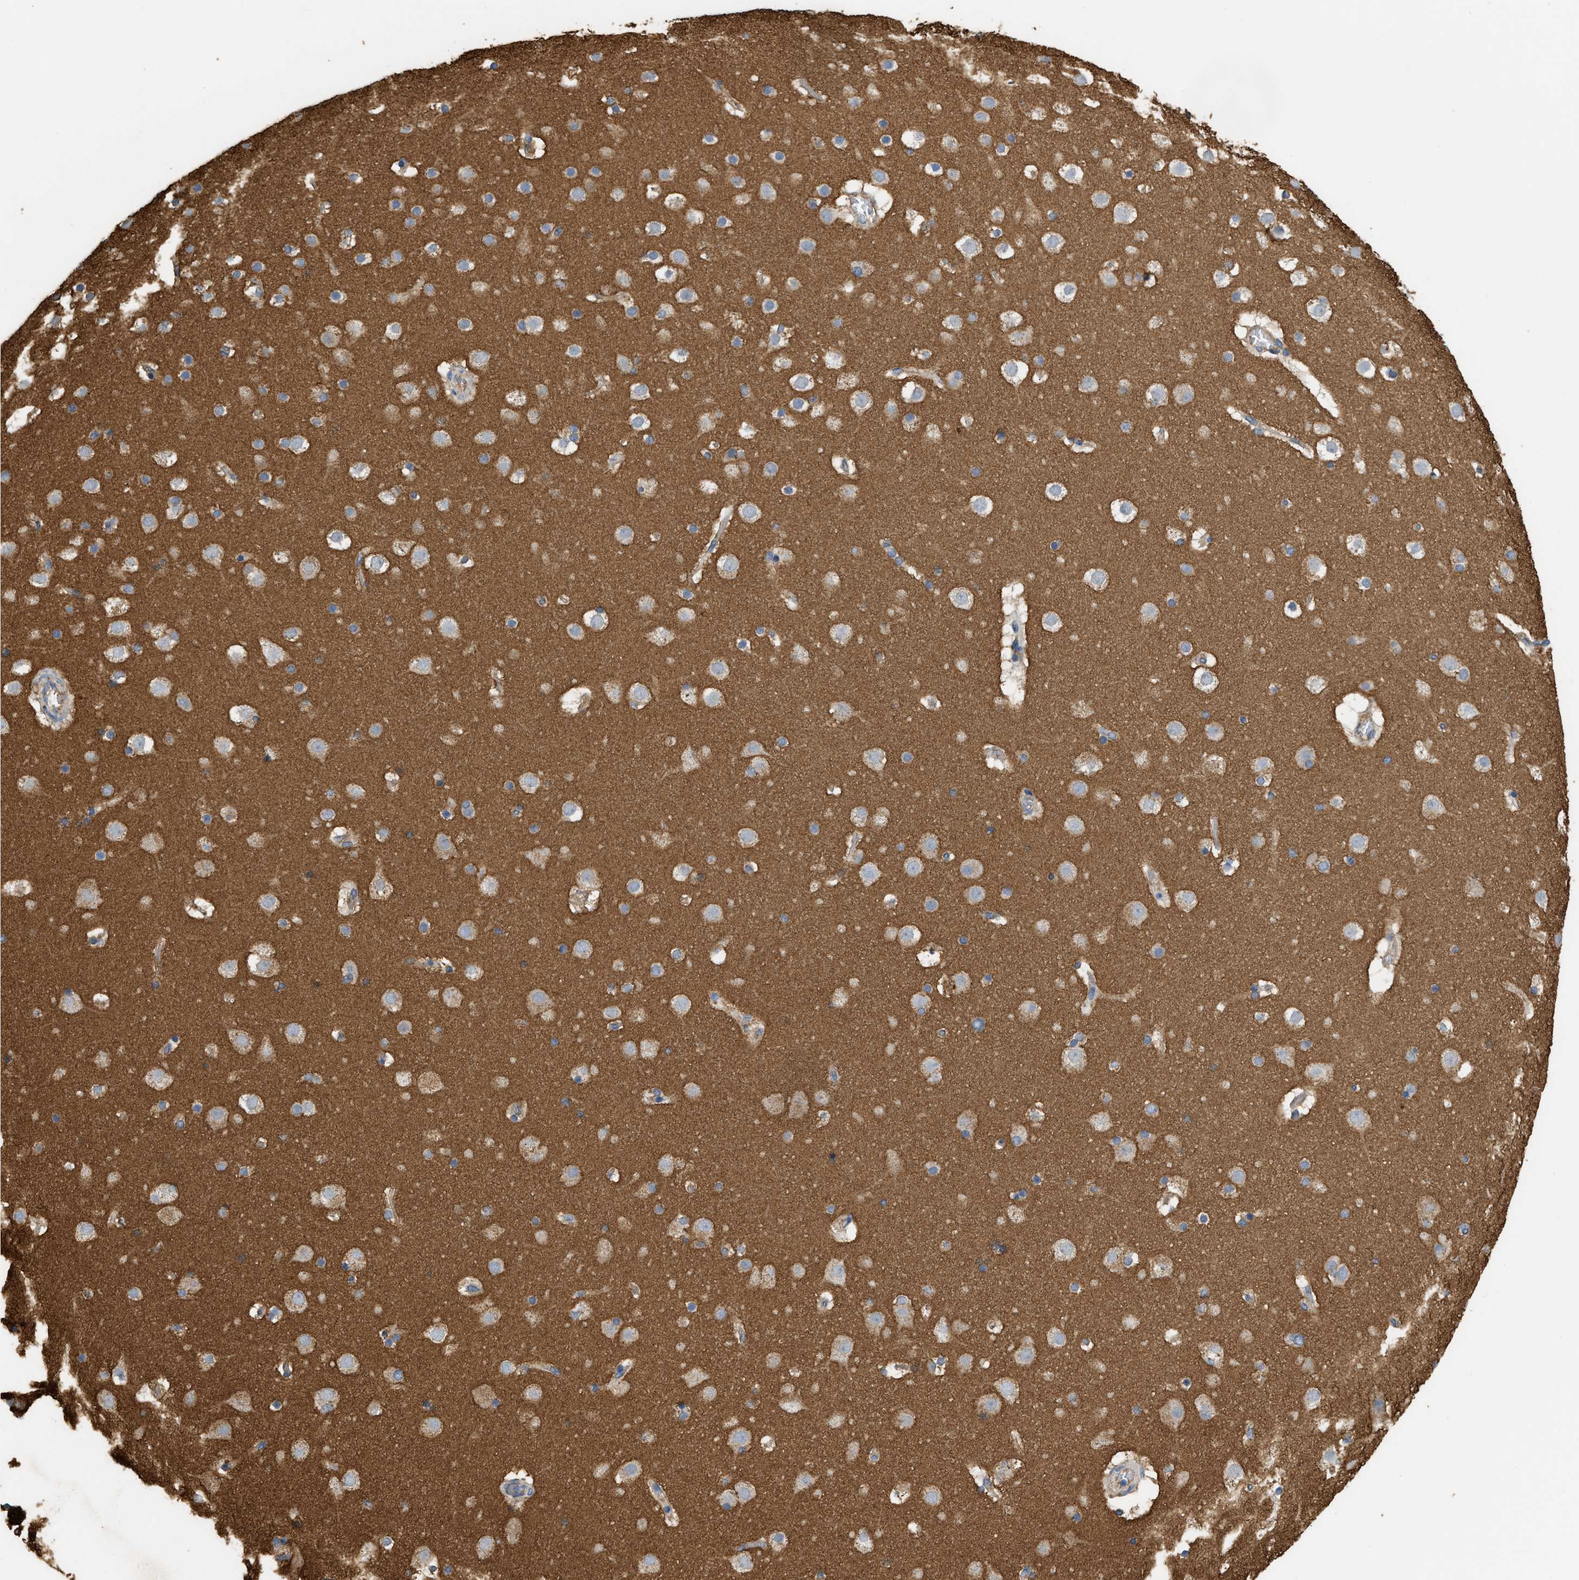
{"staining": {"intensity": "negative", "quantity": "none", "location": "none"}, "tissue": "cerebral cortex", "cell_type": "Endothelial cells", "image_type": "normal", "snomed": [{"axis": "morphology", "description": "Normal tissue, NOS"}, {"axis": "topography", "description": "Cerebral cortex"}], "caption": "This is an immunohistochemistry (IHC) image of unremarkable cerebral cortex. There is no staining in endothelial cells.", "gene": "GNB4", "patient": {"sex": "male", "age": 57}}